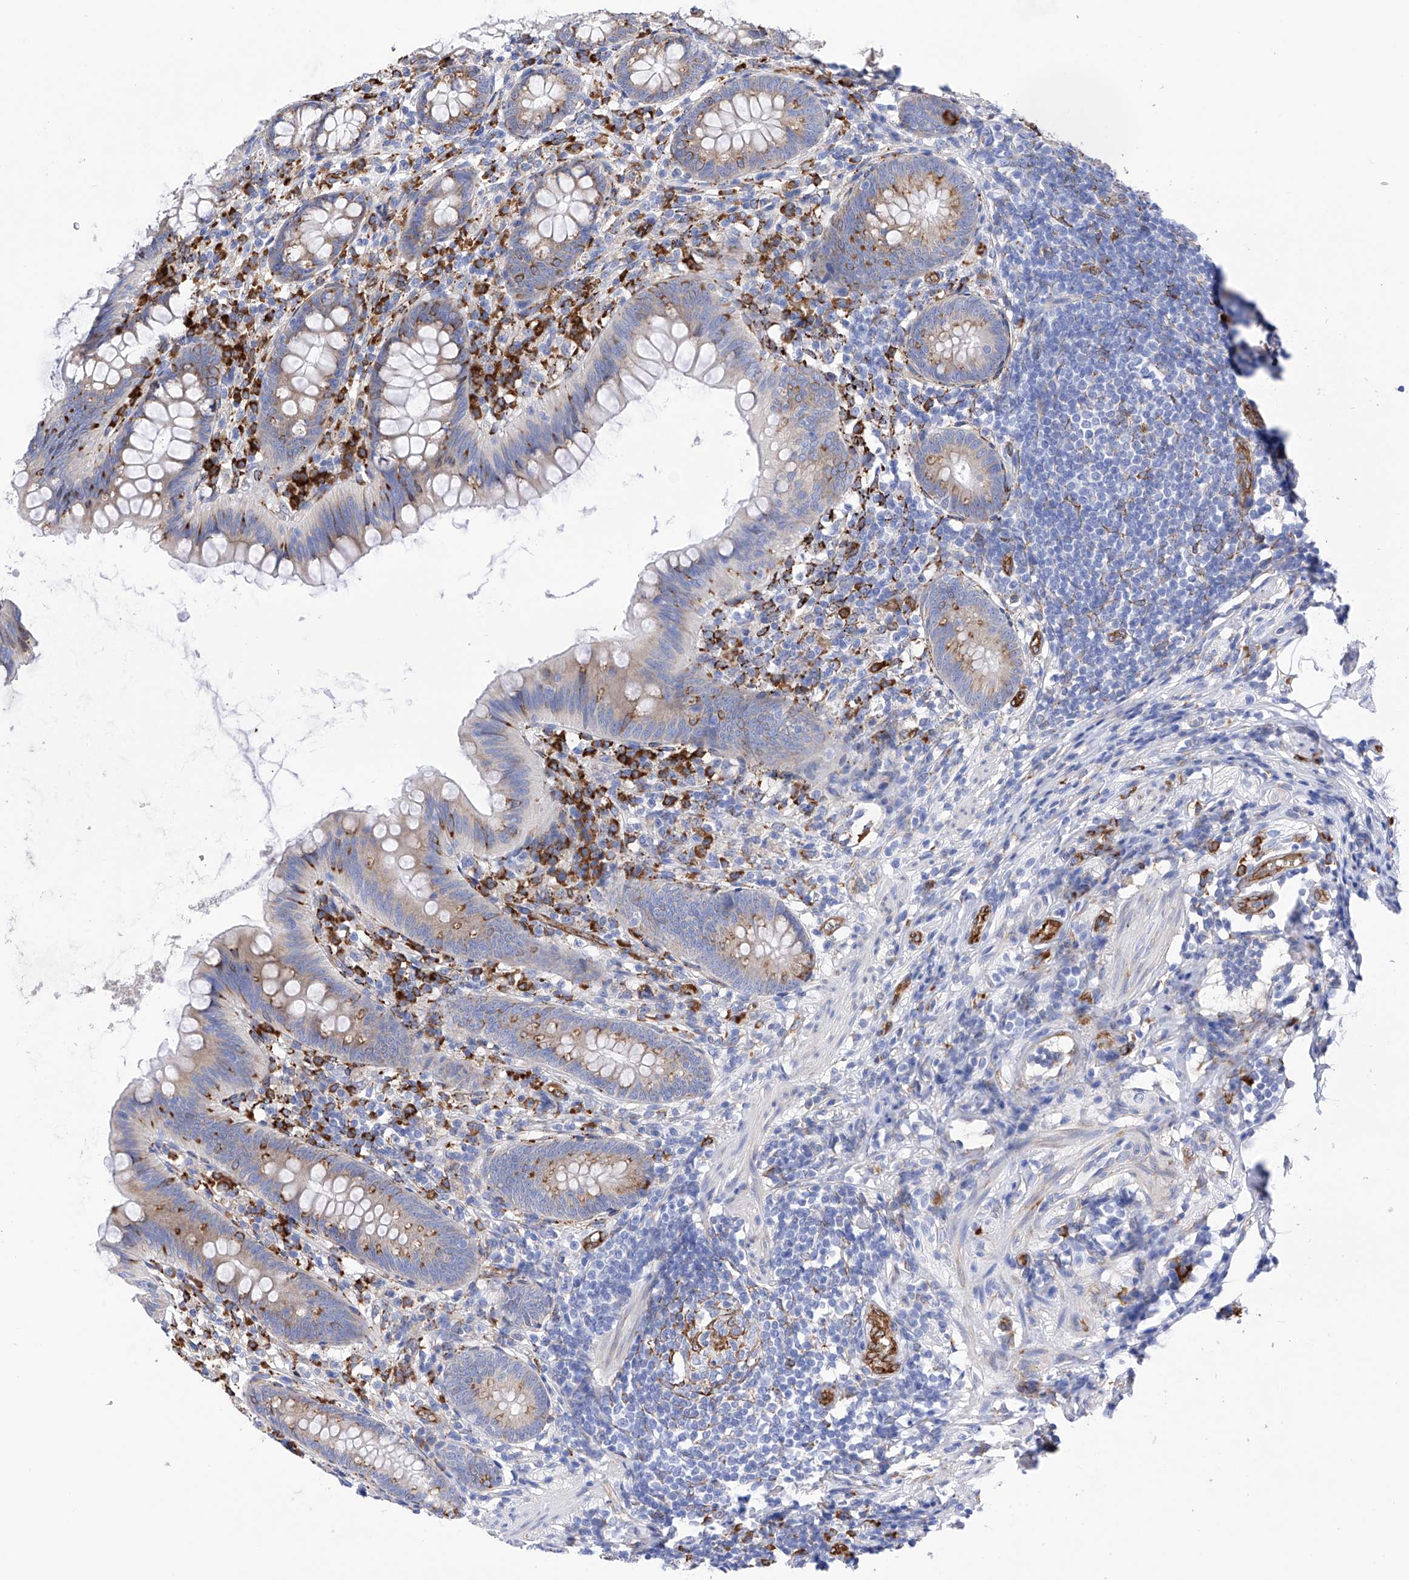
{"staining": {"intensity": "moderate", "quantity": "<25%", "location": "cytoplasmic/membranous"}, "tissue": "appendix", "cell_type": "Glandular cells", "image_type": "normal", "snomed": [{"axis": "morphology", "description": "Normal tissue, NOS"}, {"axis": "topography", "description": "Appendix"}], "caption": "Human appendix stained with a protein marker displays moderate staining in glandular cells.", "gene": "PDIA5", "patient": {"sex": "female", "age": 62}}